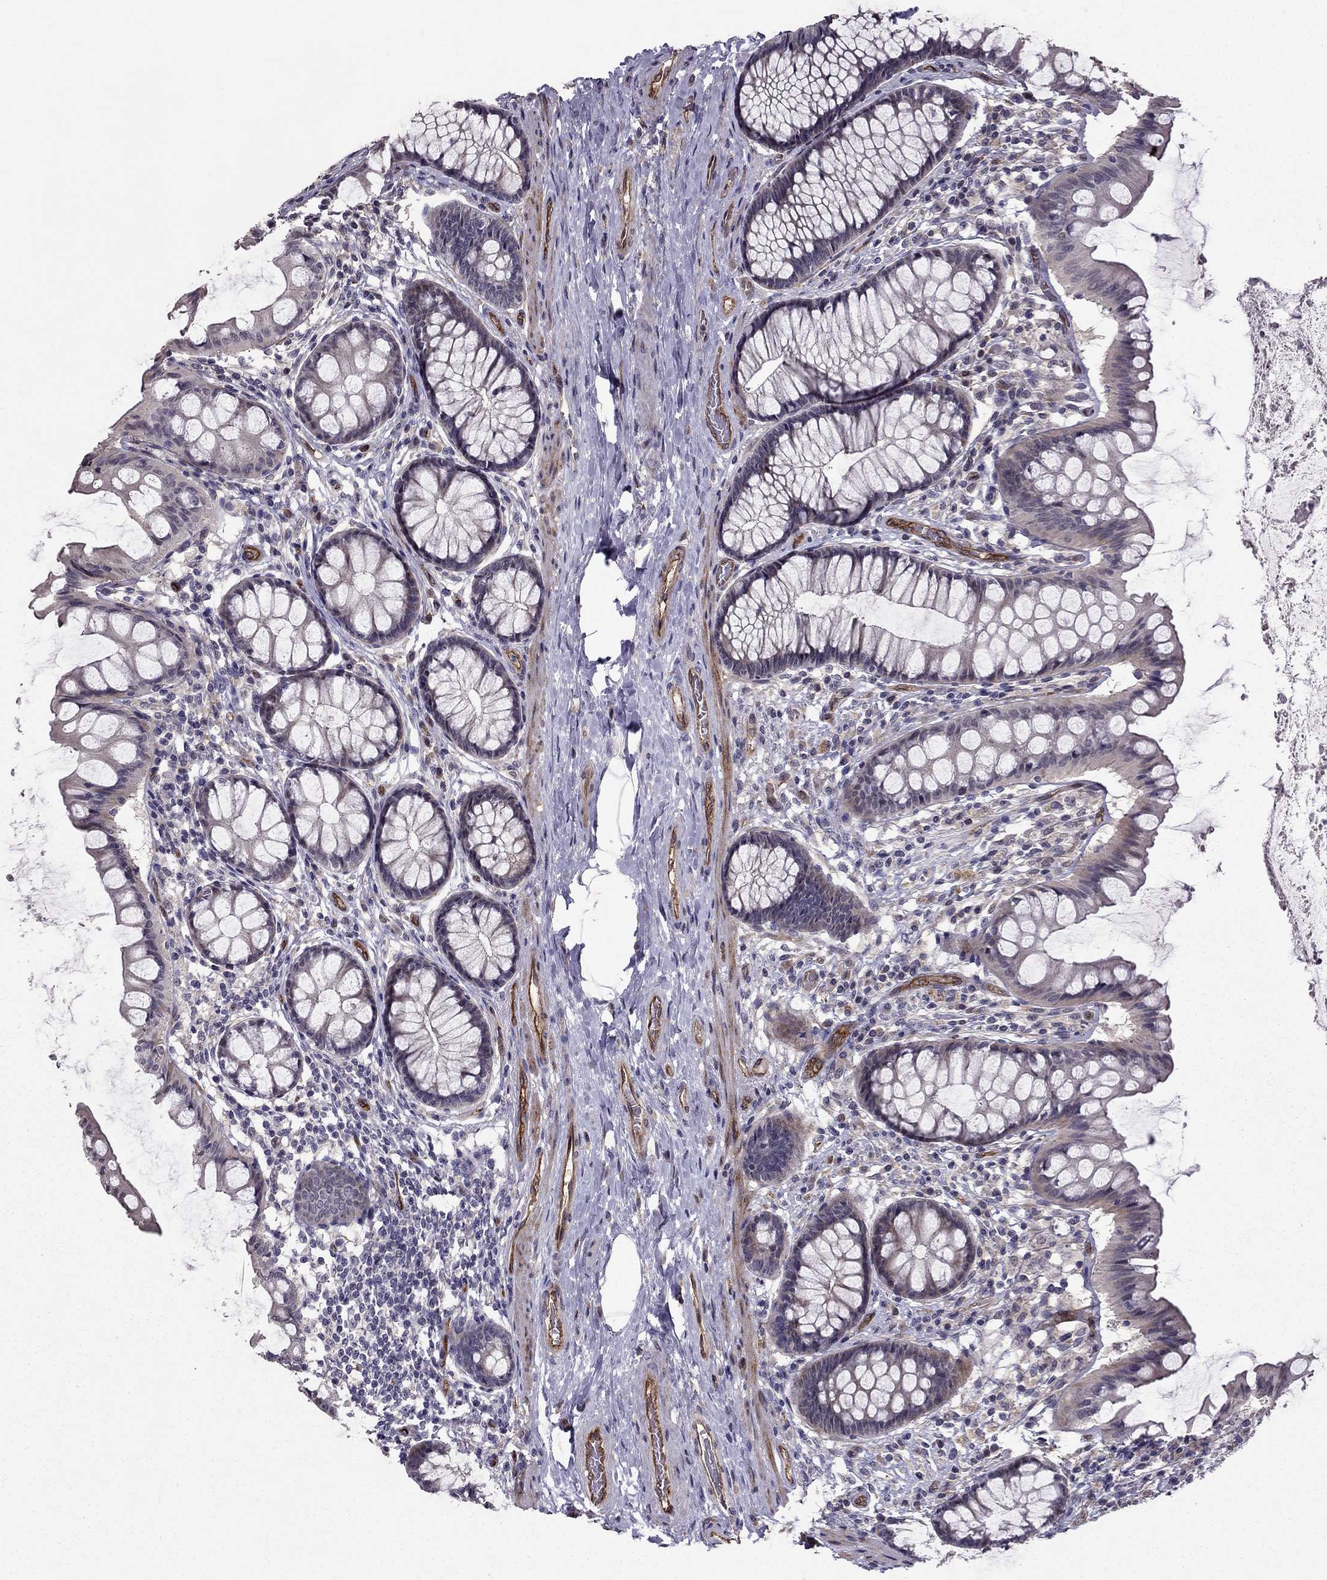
{"staining": {"intensity": "strong", "quantity": ">75%", "location": "cytoplasmic/membranous"}, "tissue": "colon", "cell_type": "Endothelial cells", "image_type": "normal", "snomed": [{"axis": "morphology", "description": "Normal tissue, NOS"}, {"axis": "topography", "description": "Colon"}], "caption": "An immunohistochemistry (IHC) photomicrograph of normal tissue is shown. Protein staining in brown labels strong cytoplasmic/membranous positivity in colon within endothelial cells.", "gene": "RASIP1", "patient": {"sex": "female", "age": 65}}